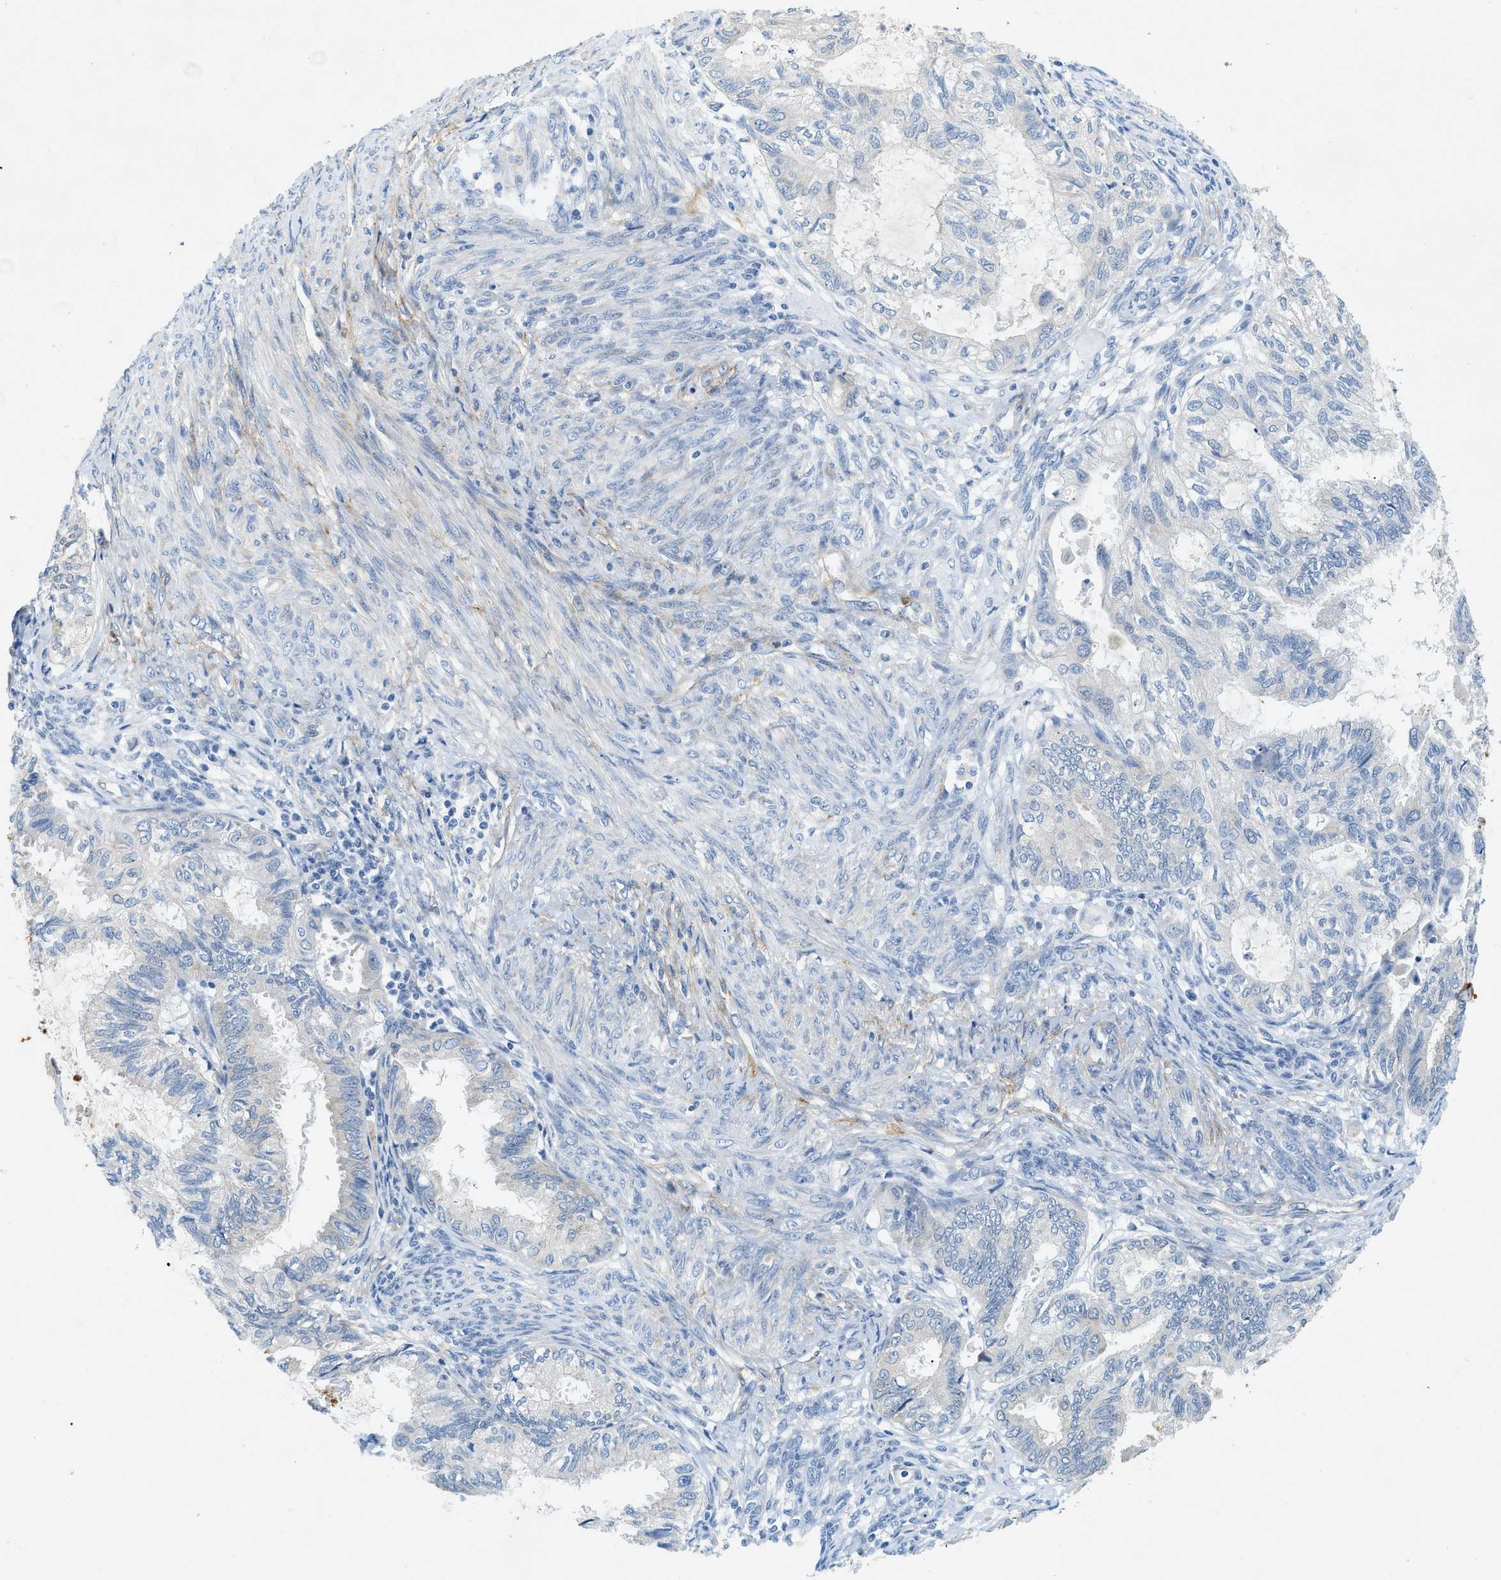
{"staining": {"intensity": "negative", "quantity": "none", "location": "none"}, "tissue": "cervical cancer", "cell_type": "Tumor cells", "image_type": "cancer", "snomed": [{"axis": "morphology", "description": "Normal tissue, NOS"}, {"axis": "morphology", "description": "Adenocarcinoma, NOS"}, {"axis": "topography", "description": "Cervix"}, {"axis": "topography", "description": "Endometrium"}], "caption": "High magnification brightfield microscopy of cervical cancer (adenocarcinoma) stained with DAB (brown) and counterstained with hematoxylin (blue): tumor cells show no significant positivity.", "gene": "ZDHHC13", "patient": {"sex": "female", "age": 86}}